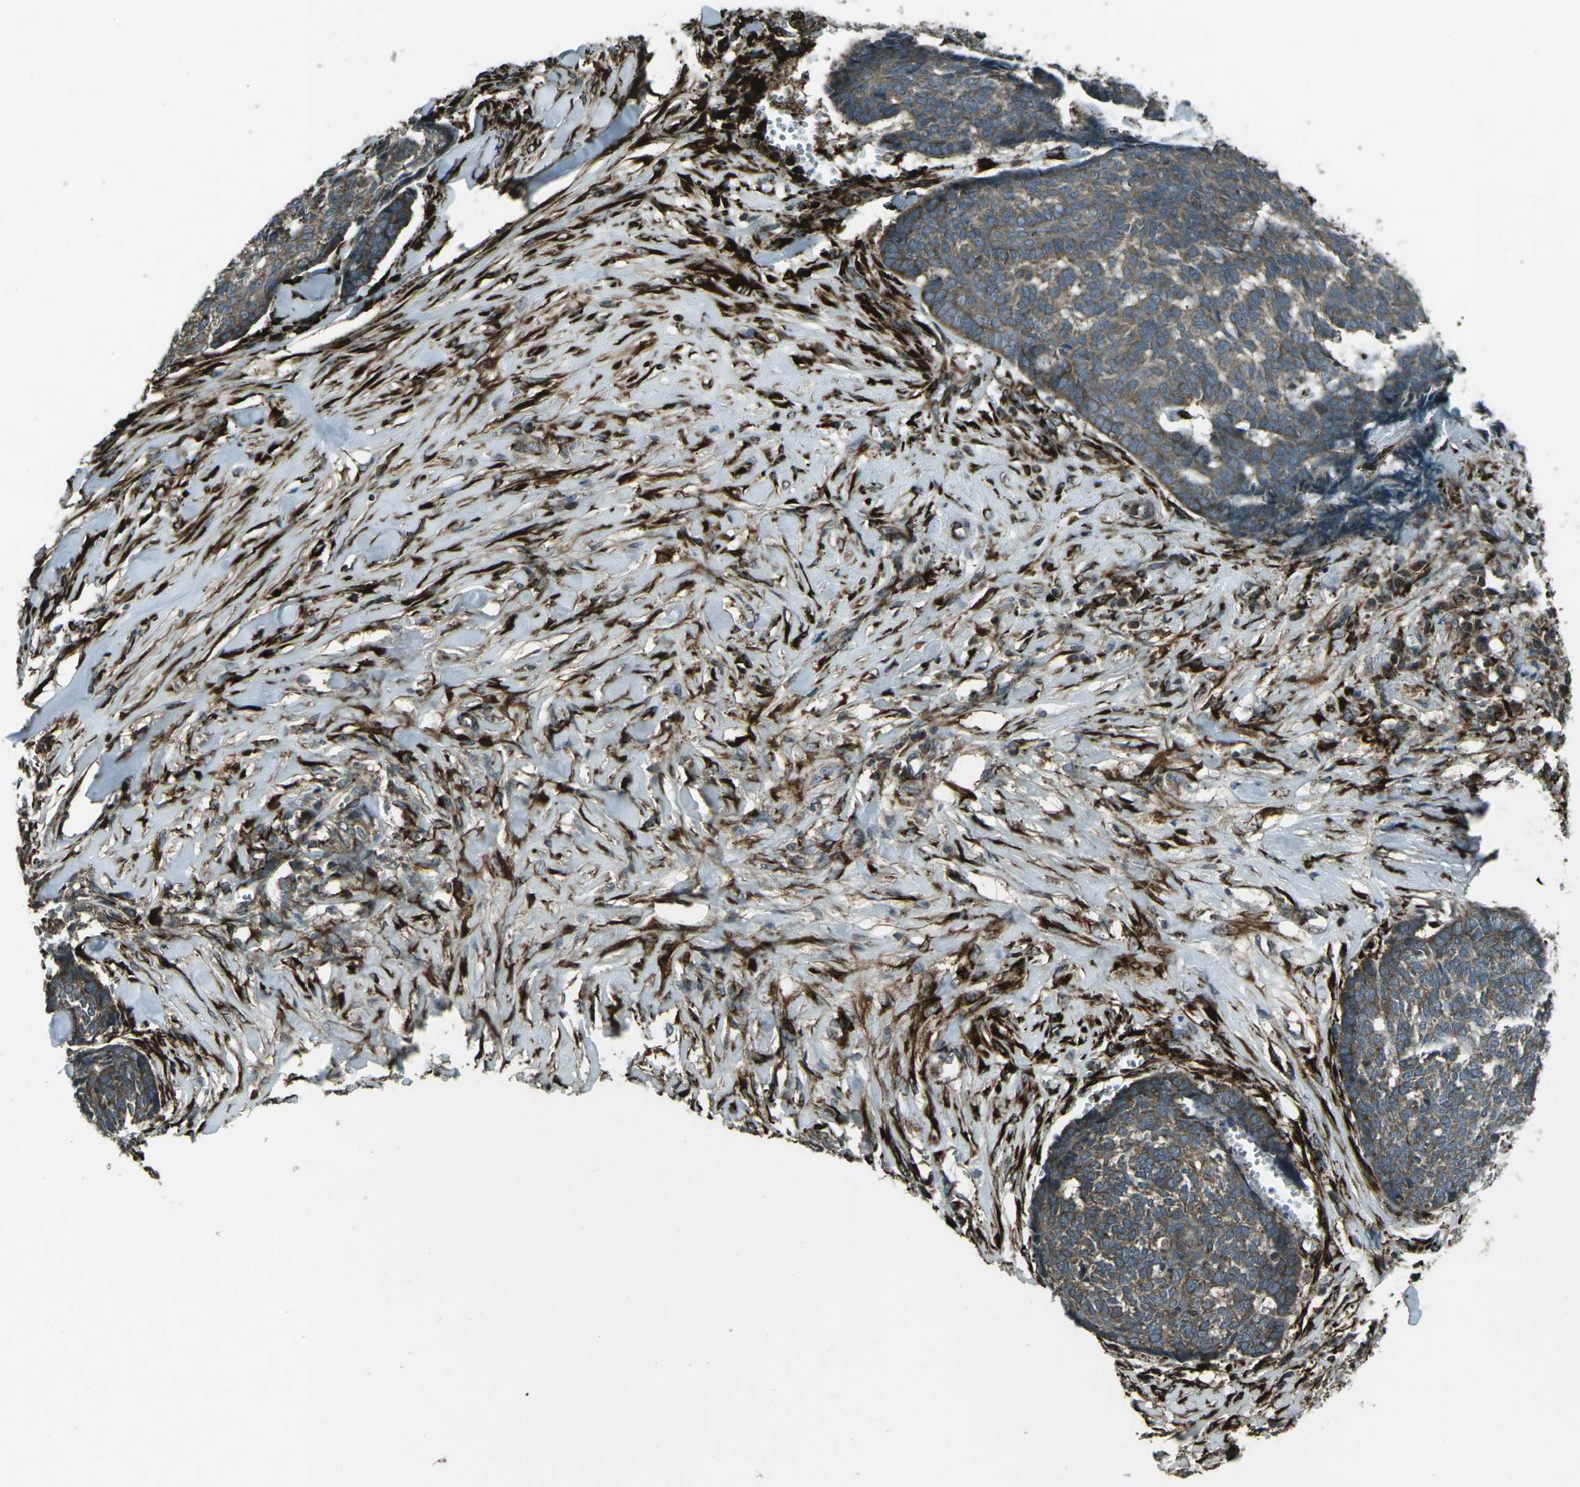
{"staining": {"intensity": "moderate", "quantity": ">75%", "location": "cytoplasmic/membranous"}, "tissue": "skin cancer", "cell_type": "Tumor cells", "image_type": "cancer", "snomed": [{"axis": "morphology", "description": "Basal cell carcinoma"}, {"axis": "topography", "description": "Skin"}], "caption": "This histopathology image demonstrates immunohistochemistry (IHC) staining of skin cancer, with medium moderate cytoplasmic/membranous staining in about >75% of tumor cells.", "gene": "LSMEM1", "patient": {"sex": "male", "age": 84}}